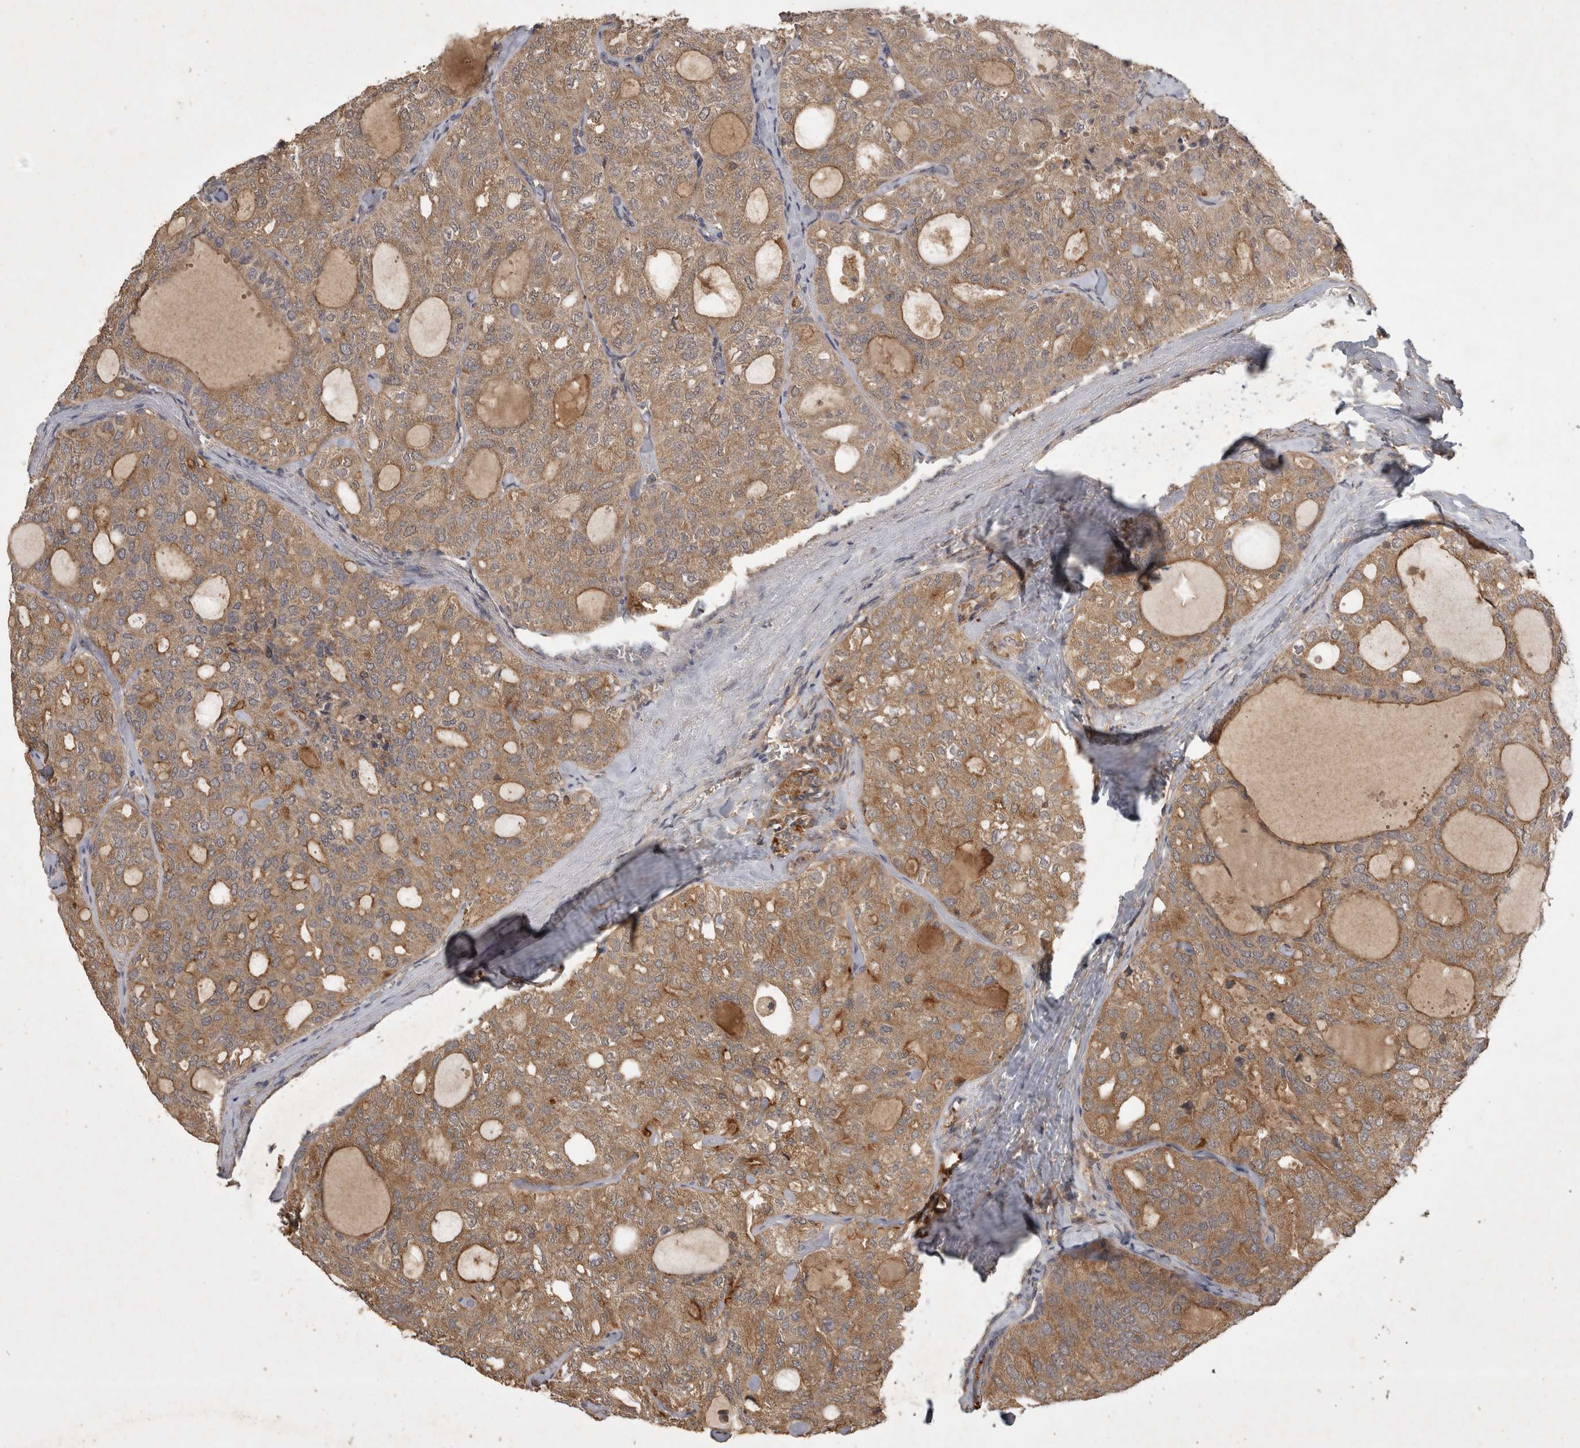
{"staining": {"intensity": "moderate", "quantity": ">75%", "location": "cytoplasmic/membranous"}, "tissue": "thyroid cancer", "cell_type": "Tumor cells", "image_type": "cancer", "snomed": [{"axis": "morphology", "description": "Follicular adenoma carcinoma, NOS"}, {"axis": "topography", "description": "Thyroid gland"}], "caption": "IHC photomicrograph of follicular adenoma carcinoma (thyroid) stained for a protein (brown), which shows medium levels of moderate cytoplasmic/membranous expression in approximately >75% of tumor cells.", "gene": "TRMT61B", "patient": {"sex": "male", "age": 75}}